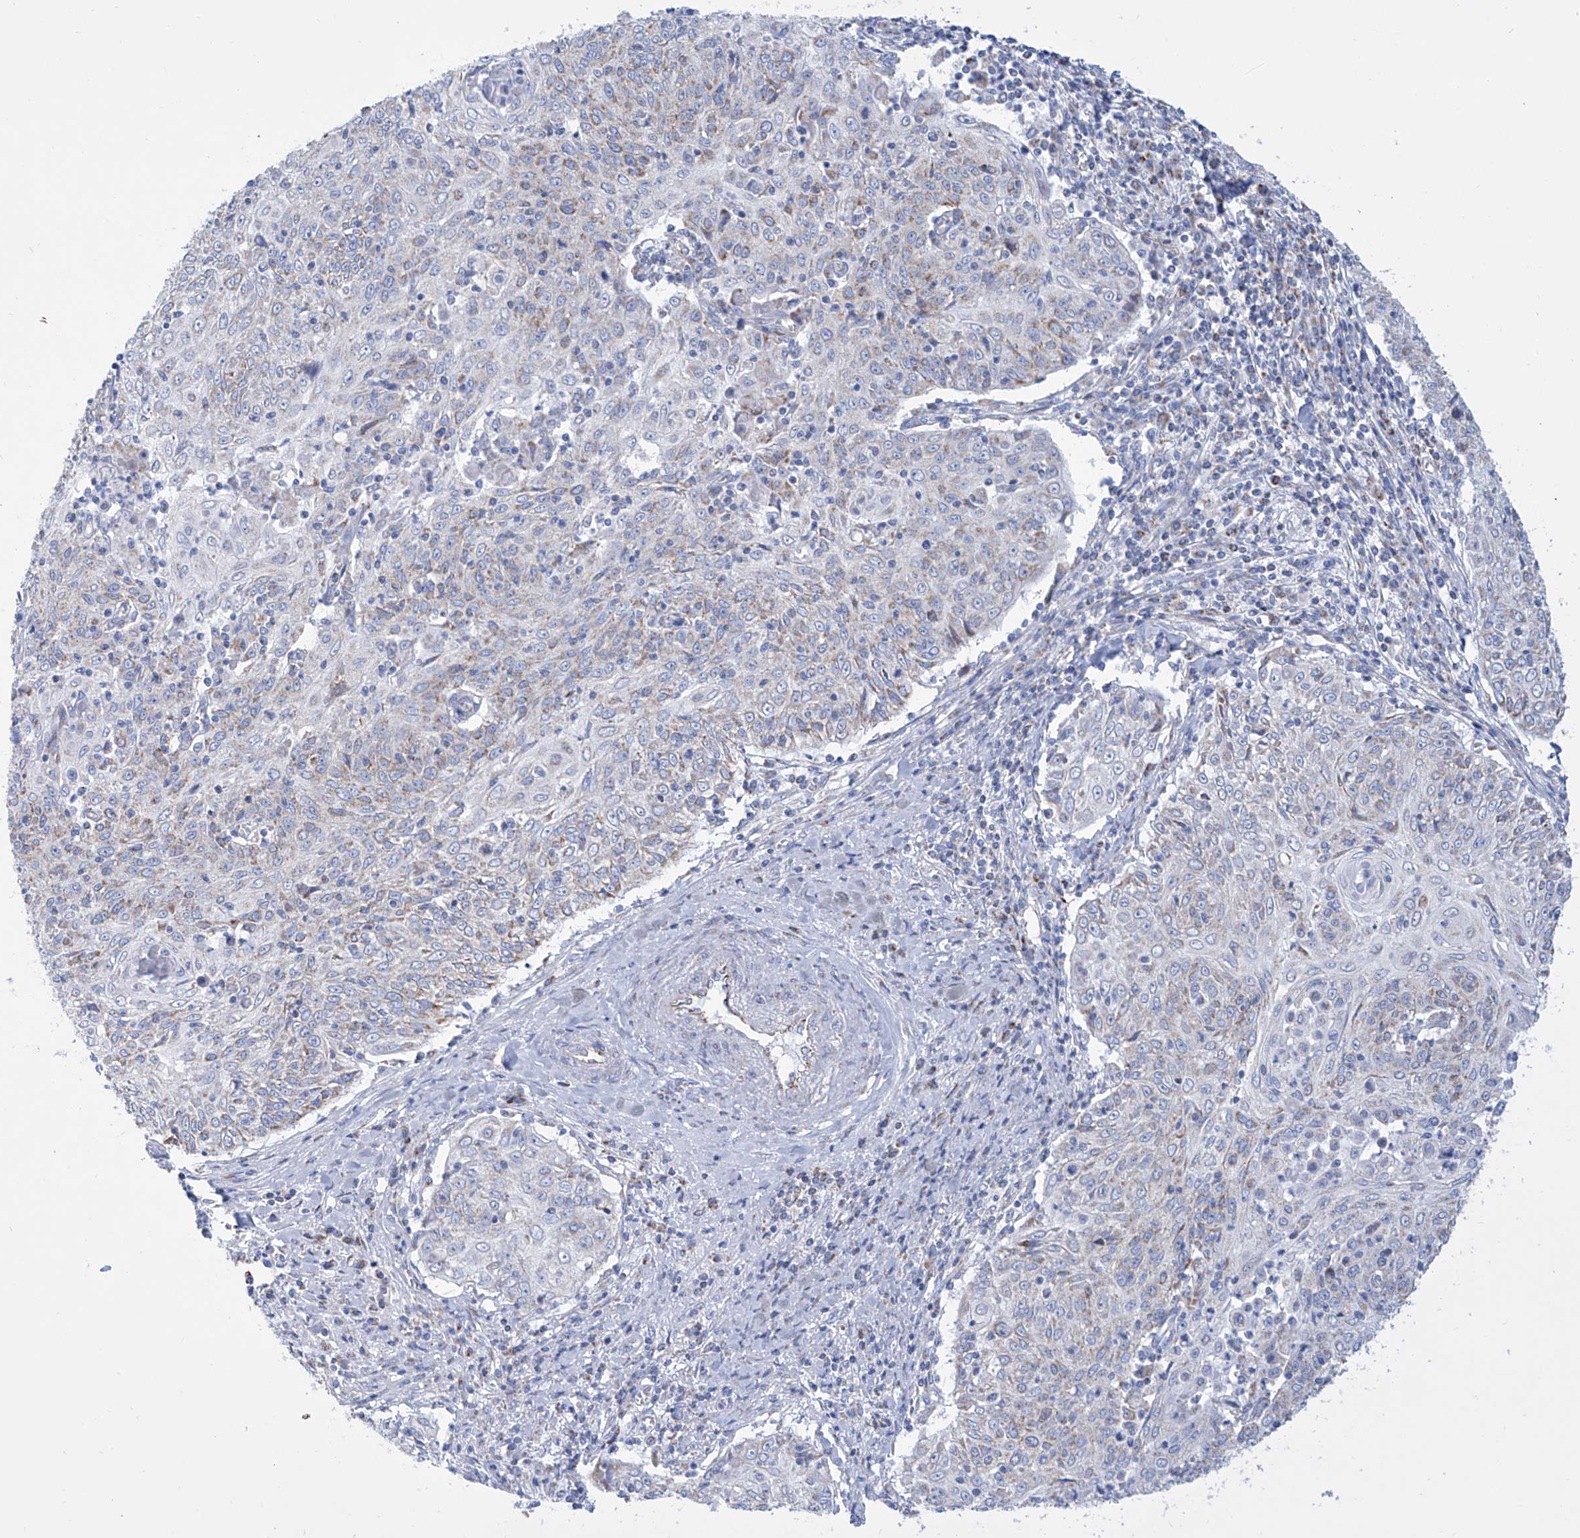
{"staining": {"intensity": "weak", "quantity": "<25%", "location": "cytoplasmic/membranous"}, "tissue": "cervical cancer", "cell_type": "Tumor cells", "image_type": "cancer", "snomed": [{"axis": "morphology", "description": "Squamous cell carcinoma, NOS"}, {"axis": "topography", "description": "Cervix"}], "caption": "Micrograph shows no protein staining in tumor cells of cervical squamous cell carcinoma tissue.", "gene": "ALDH6A1", "patient": {"sex": "female", "age": 48}}